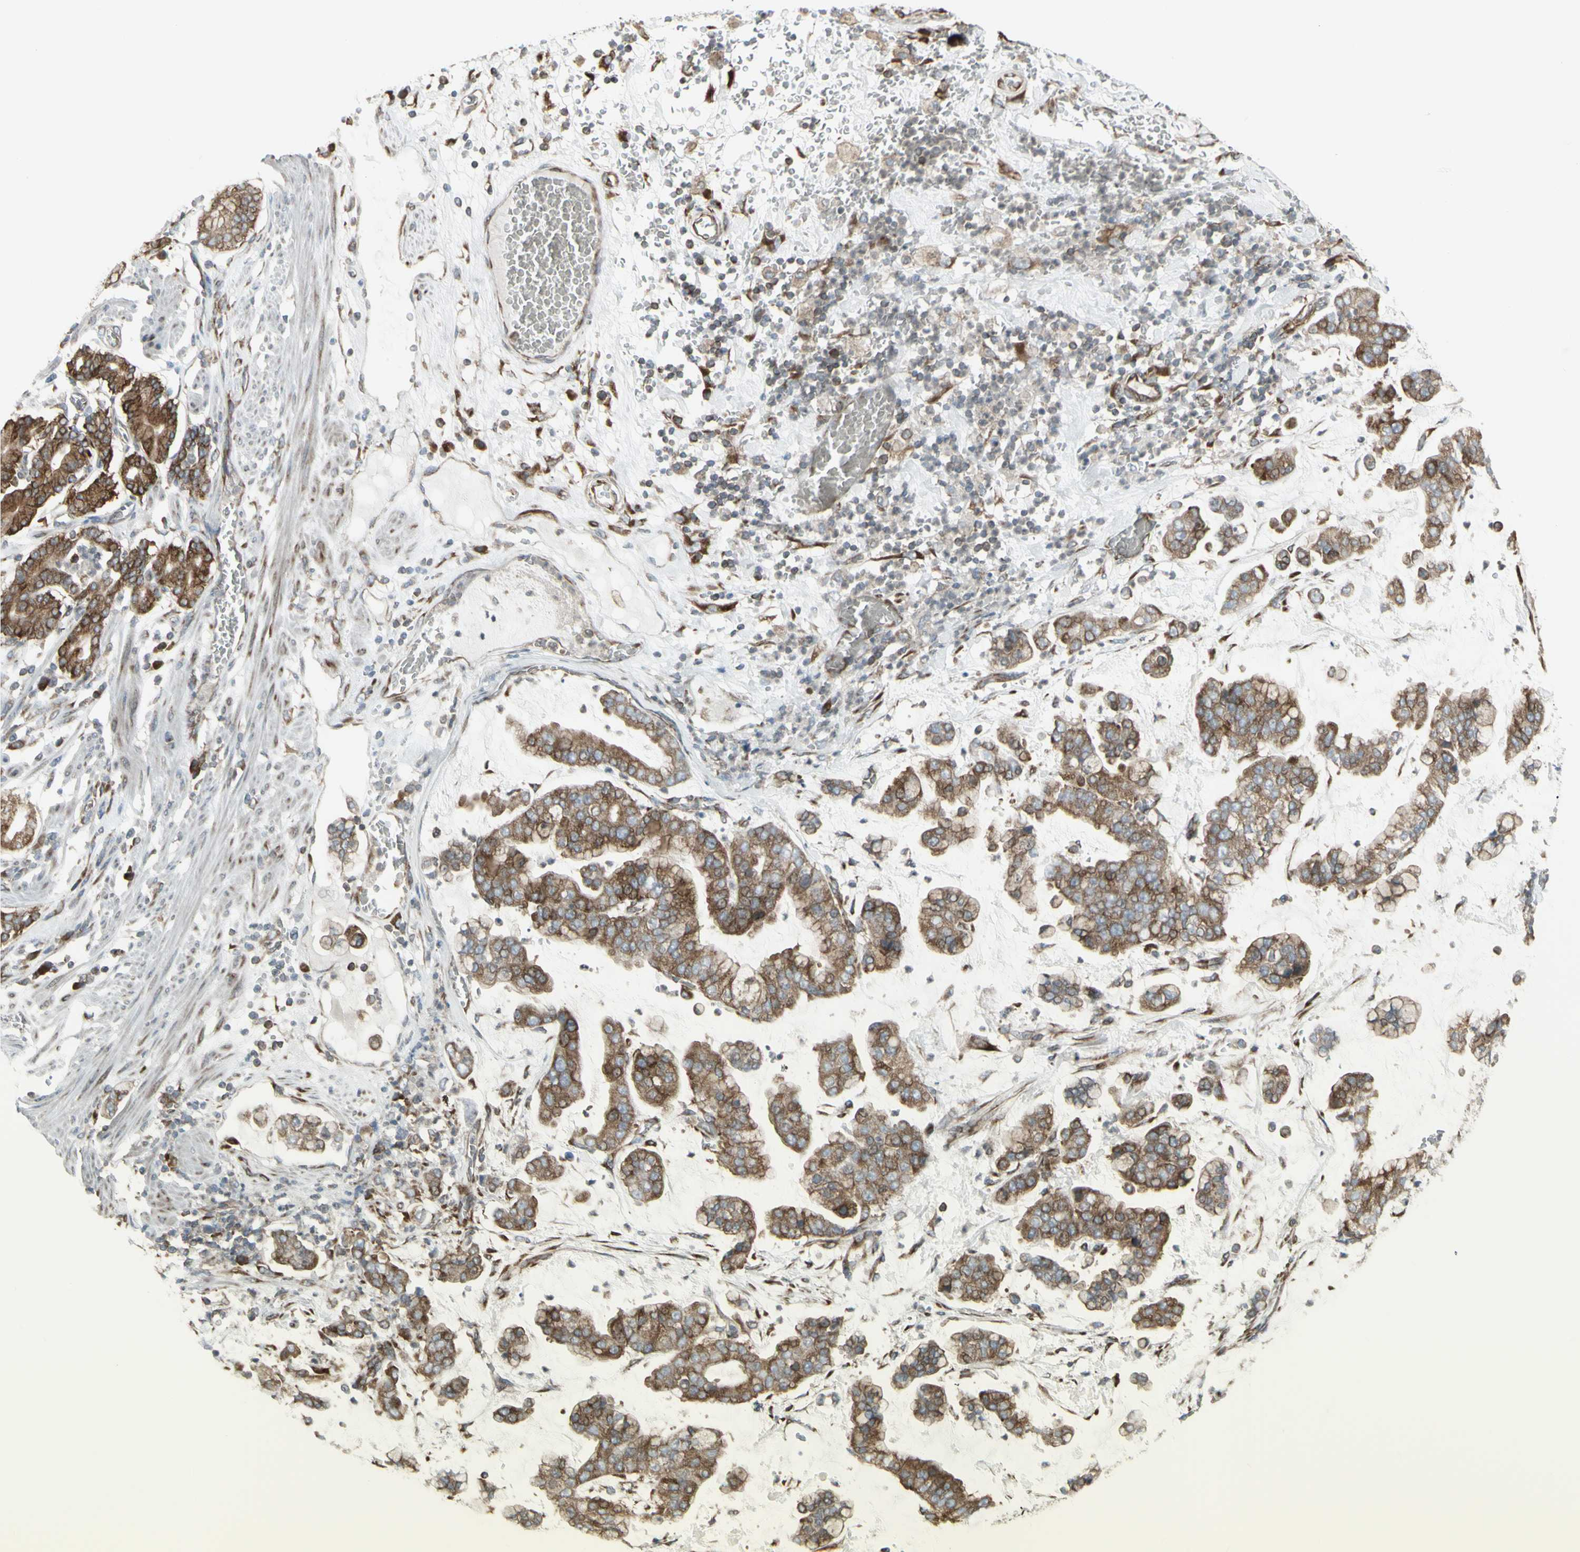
{"staining": {"intensity": "strong", "quantity": ">75%", "location": "cytoplasmic/membranous"}, "tissue": "stomach cancer", "cell_type": "Tumor cells", "image_type": "cancer", "snomed": [{"axis": "morphology", "description": "Normal tissue, NOS"}, {"axis": "morphology", "description": "Adenocarcinoma, NOS"}, {"axis": "topography", "description": "Stomach, upper"}, {"axis": "topography", "description": "Stomach"}], "caption": "Stomach adenocarcinoma was stained to show a protein in brown. There is high levels of strong cytoplasmic/membranous staining in about >75% of tumor cells. (Stains: DAB (3,3'-diaminobenzidine) in brown, nuclei in blue, Microscopy: brightfield microscopy at high magnification).", "gene": "FKBP3", "patient": {"sex": "male", "age": 76}}